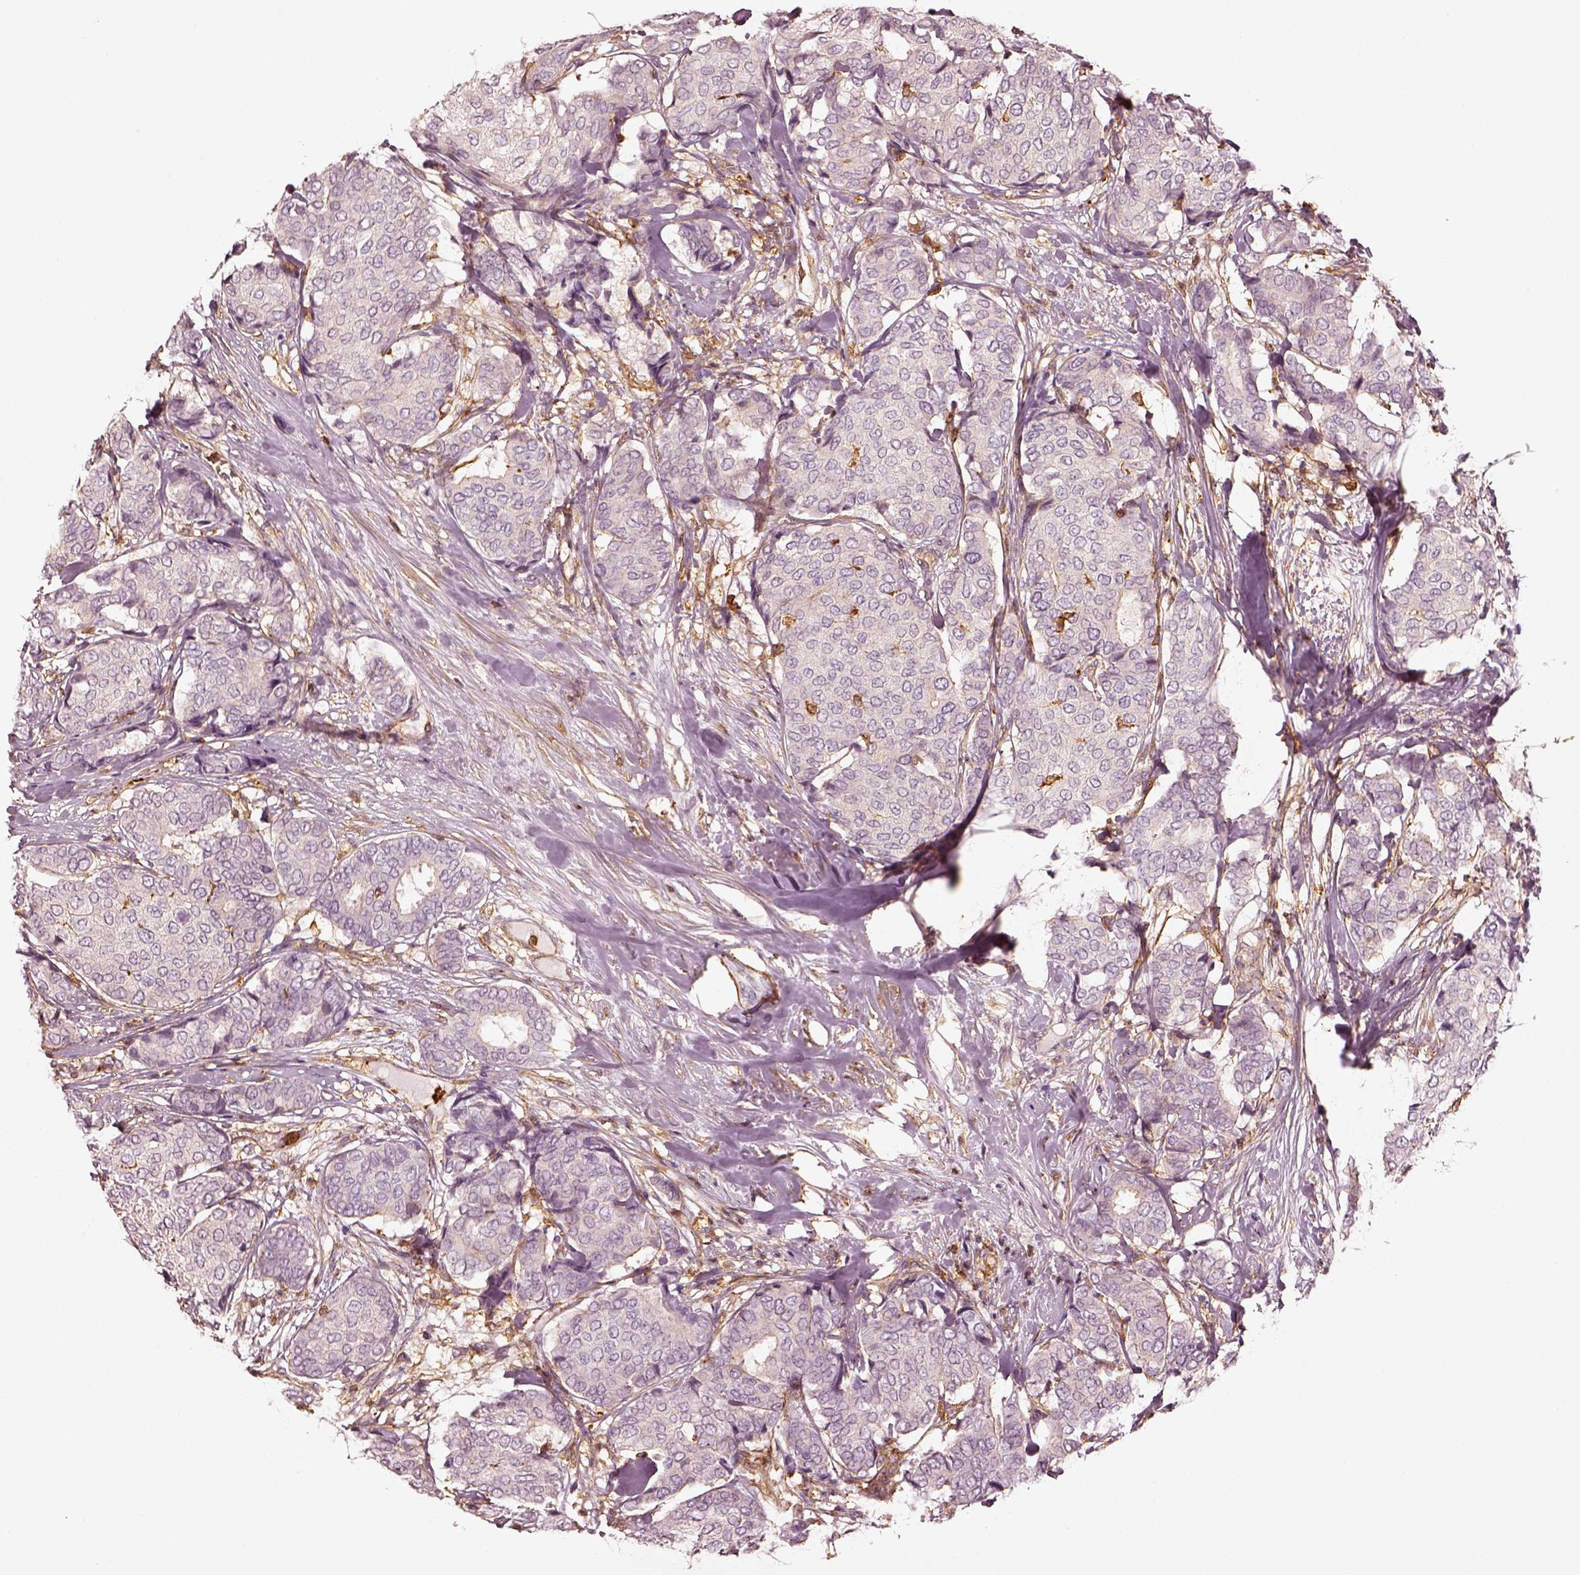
{"staining": {"intensity": "negative", "quantity": "none", "location": "none"}, "tissue": "breast cancer", "cell_type": "Tumor cells", "image_type": "cancer", "snomed": [{"axis": "morphology", "description": "Duct carcinoma"}, {"axis": "topography", "description": "Breast"}], "caption": "The immunohistochemistry (IHC) image has no significant positivity in tumor cells of breast cancer (infiltrating ductal carcinoma) tissue.", "gene": "ZYX", "patient": {"sex": "female", "age": 75}}